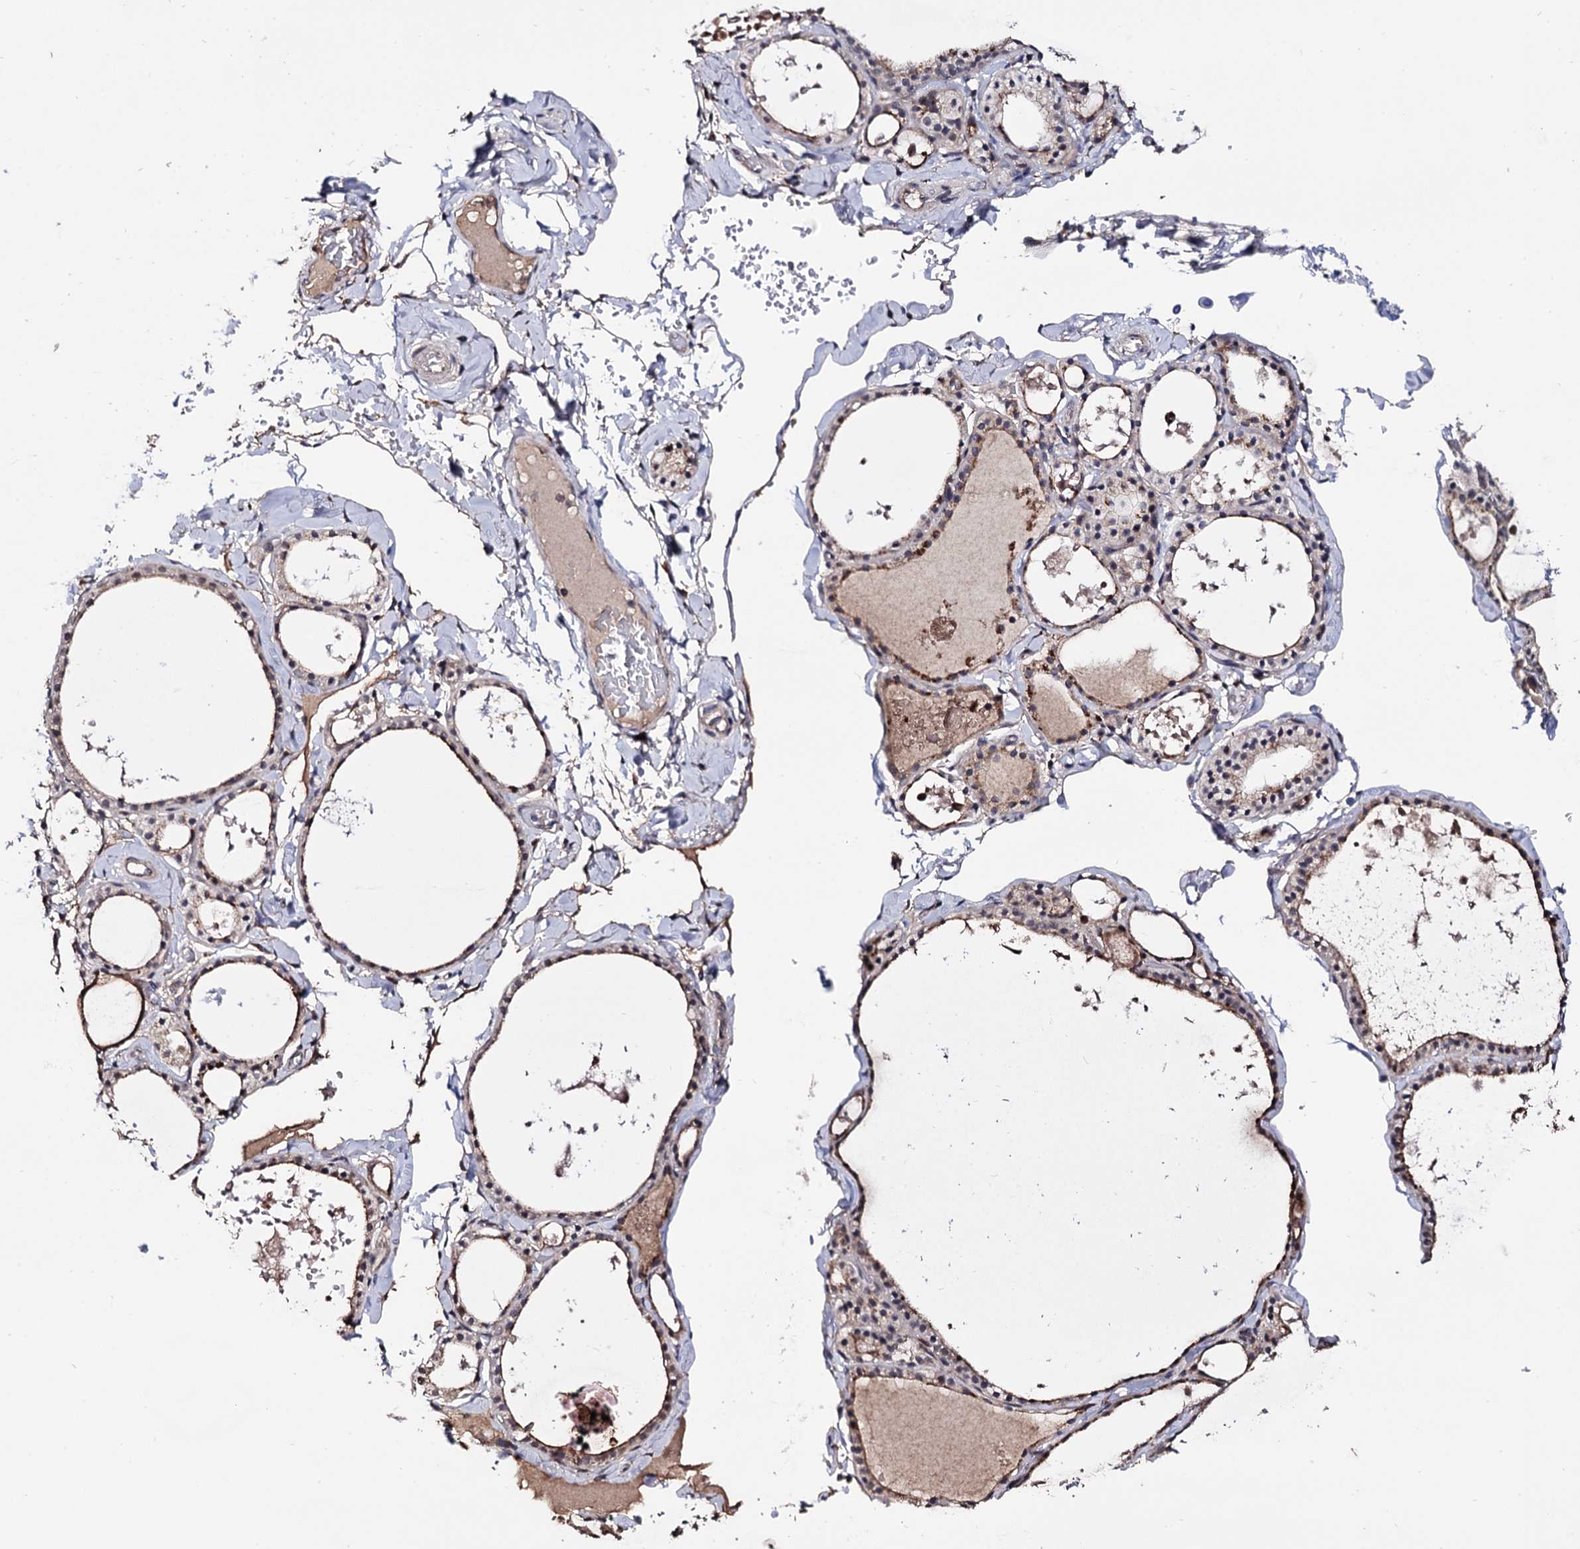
{"staining": {"intensity": "moderate", "quantity": "25%-75%", "location": "cytoplasmic/membranous"}, "tissue": "thyroid gland", "cell_type": "Glandular cells", "image_type": "normal", "snomed": [{"axis": "morphology", "description": "Normal tissue, NOS"}, {"axis": "topography", "description": "Thyroid gland"}], "caption": "The micrograph displays immunohistochemical staining of benign thyroid gland. There is moderate cytoplasmic/membranous expression is present in about 25%-75% of glandular cells. The staining was performed using DAB, with brown indicating positive protein expression. Nuclei are stained blue with hematoxylin.", "gene": "MICAL2", "patient": {"sex": "male", "age": 56}}